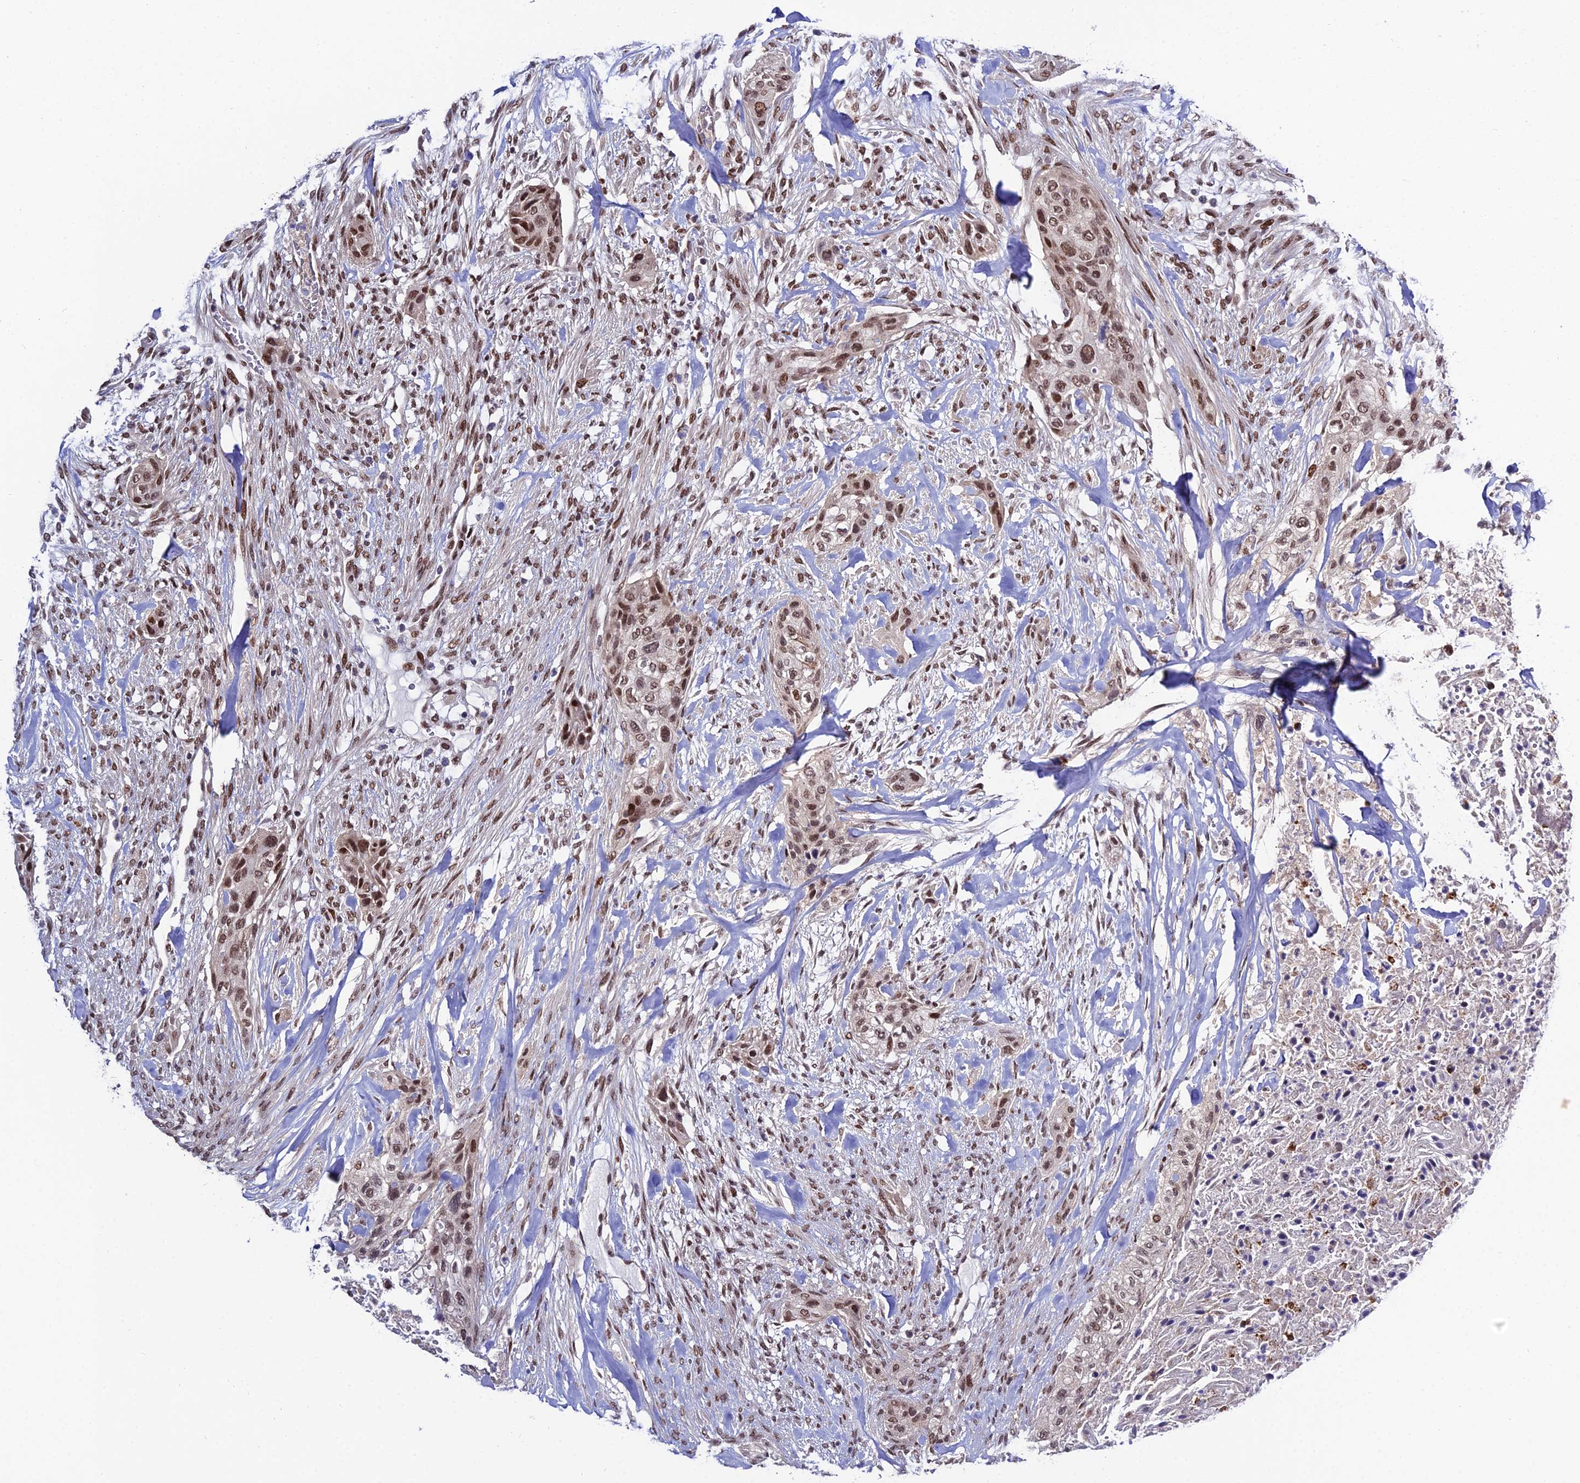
{"staining": {"intensity": "moderate", "quantity": ">75%", "location": "nuclear"}, "tissue": "urothelial cancer", "cell_type": "Tumor cells", "image_type": "cancer", "snomed": [{"axis": "morphology", "description": "Urothelial carcinoma, High grade"}, {"axis": "topography", "description": "Urinary bladder"}], "caption": "High-magnification brightfield microscopy of urothelial cancer stained with DAB (brown) and counterstained with hematoxylin (blue). tumor cells exhibit moderate nuclear positivity is appreciated in approximately>75% of cells.", "gene": "SYT15", "patient": {"sex": "male", "age": 35}}